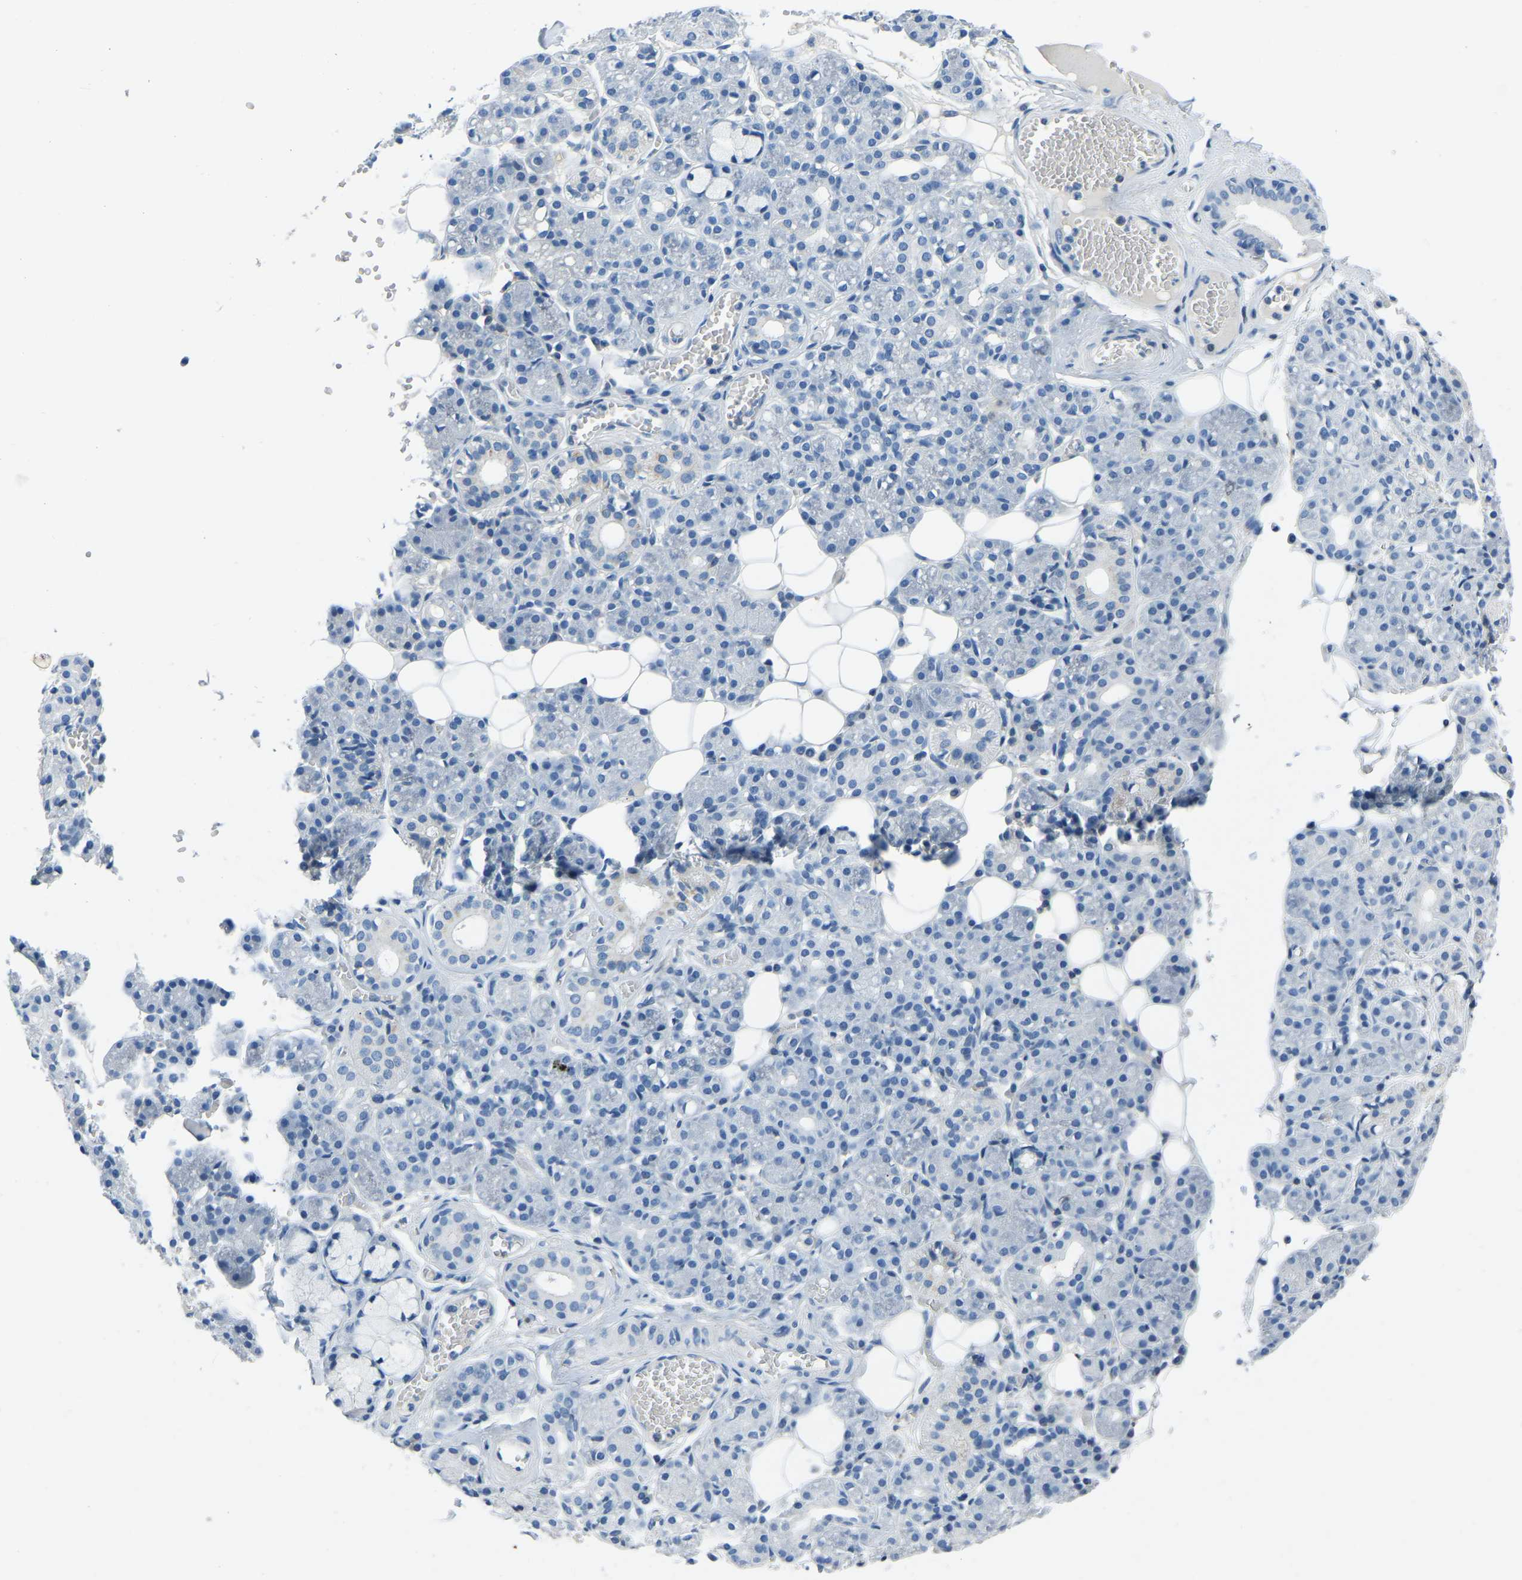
{"staining": {"intensity": "negative", "quantity": "none", "location": "none"}, "tissue": "salivary gland", "cell_type": "Glandular cells", "image_type": "normal", "snomed": [{"axis": "morphology", "description": "Normal tissue, NOS"}, {"axis": "topography", "description": "Salivary gland"}], "caption": "Protein analysis of unremarkable salivary gland shows no significant expression in glandular cells.", "gene": "XIRP1", "patient": {"sex": "male", "age": 63}}